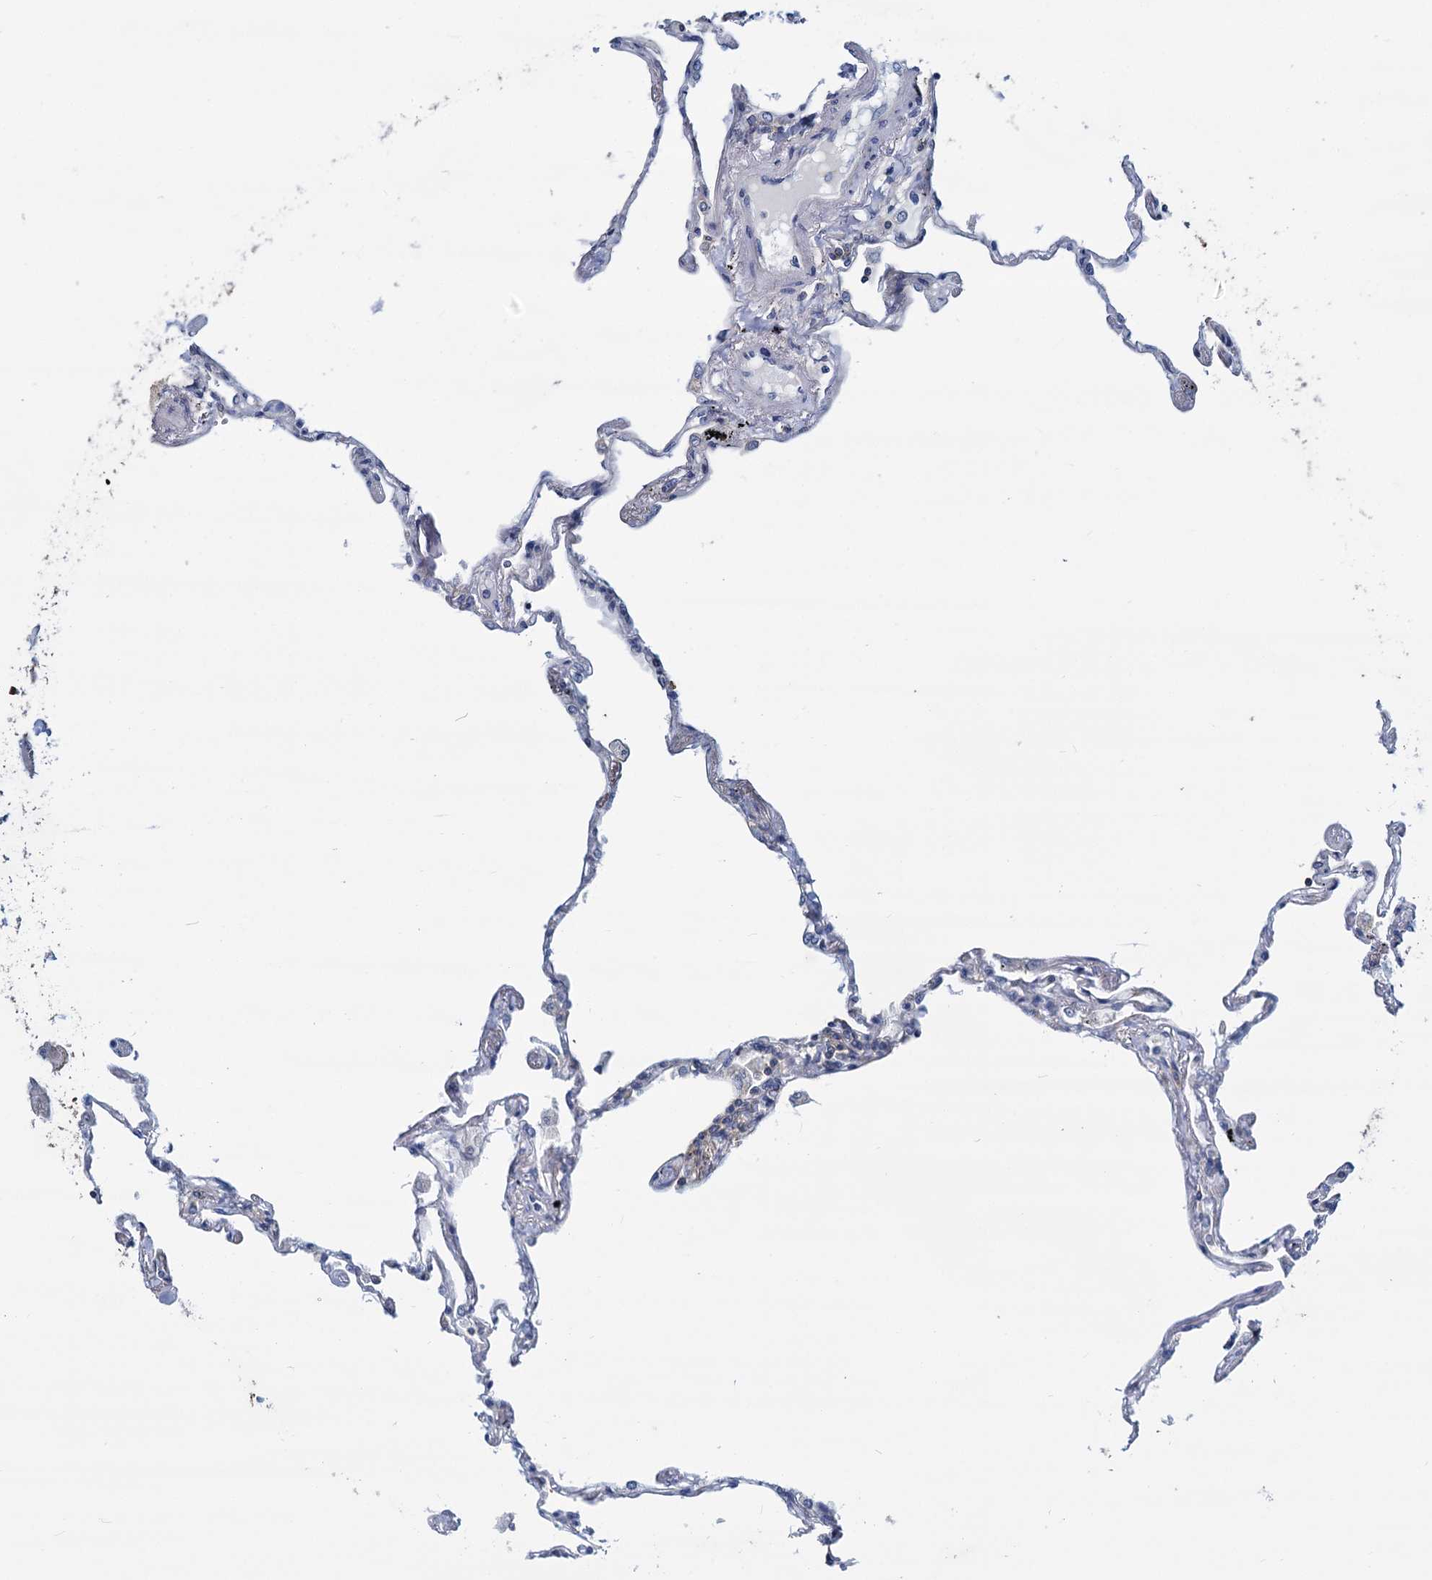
{"staining": {"intensity": "negative", "quantity": "none", "location": "none"}, "tissue": "lung", "cell_type": "Alveolar cells", "image_type": "normal", "snomed": [{"axis": "morphology", "description": "Normal tissue, NOS"}, {"axis": "topography", "description": "Lung"}], "caption": "Immunohistochemical staining of unremarkable human lung reveals no significant expression in alveolar cells. (Immunohistochemistry (ihc), brightfield microscopy, high magnification).", "gene": "LRCH4", "patient": {"sex": "female", "age": 67}}